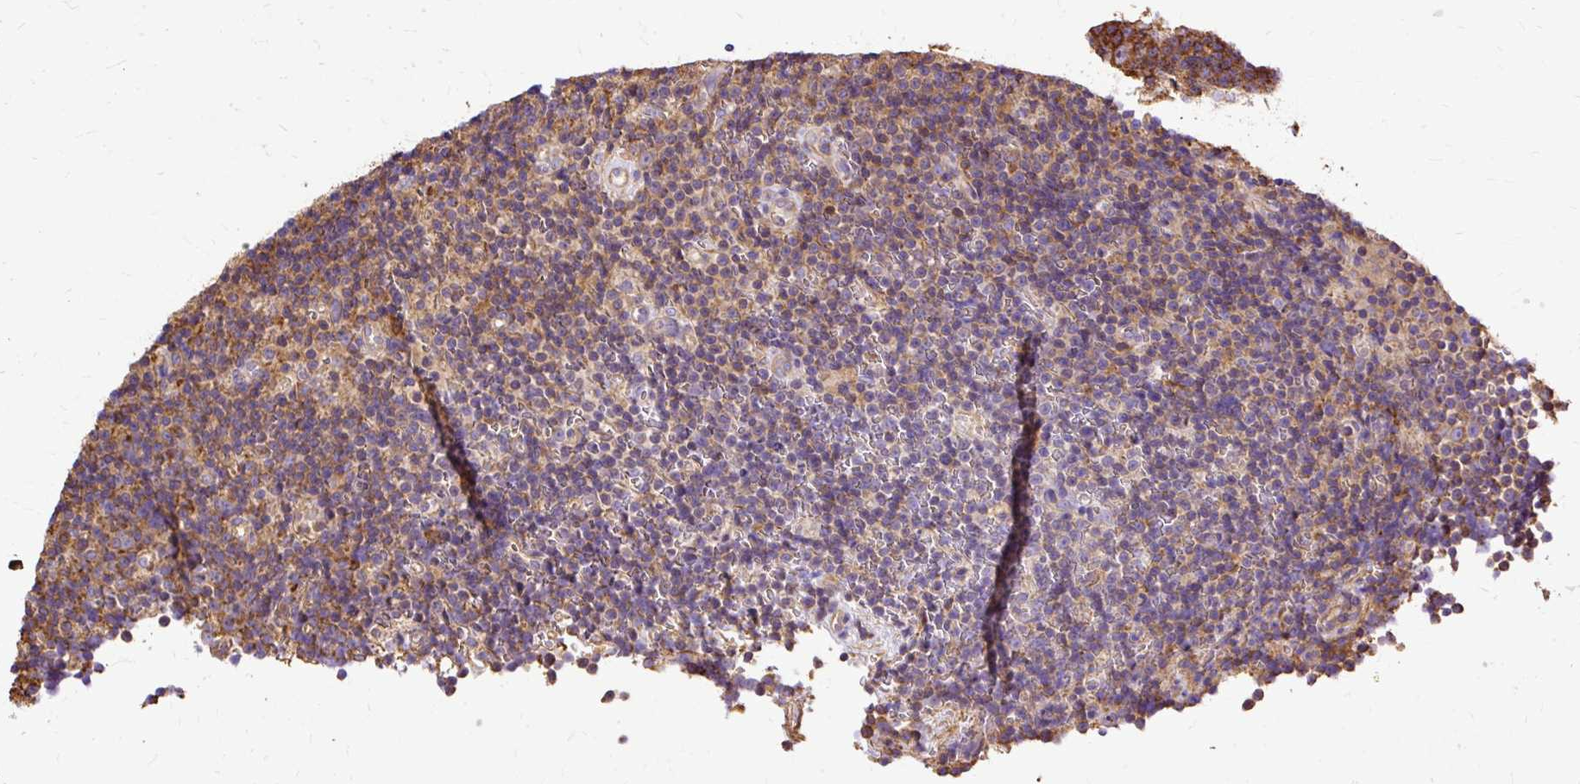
{"staining": {"intensity": "moderate", "quantity": "<25%", "location": "cytoplasmic/membranous"}, "tissue": "lymphoma", "cell_type": "Tumor cells", "image_type": "cancer", "snomed": [{"axis": "morphology", "description": "Malignant lymphoma, non-Hodgkin's type, Low grade"}, {"axis": "topography", "description": "Lymph node"}], "caption": "Malignant lymphoma, non-Hodgkin's type (low-grade) tissue demonstrates moderate cytoplasmic/membranous positivity in about <25% of tumor cells", "gene": "KLHL11", "patient": {"sex": "female", "age": 67}}